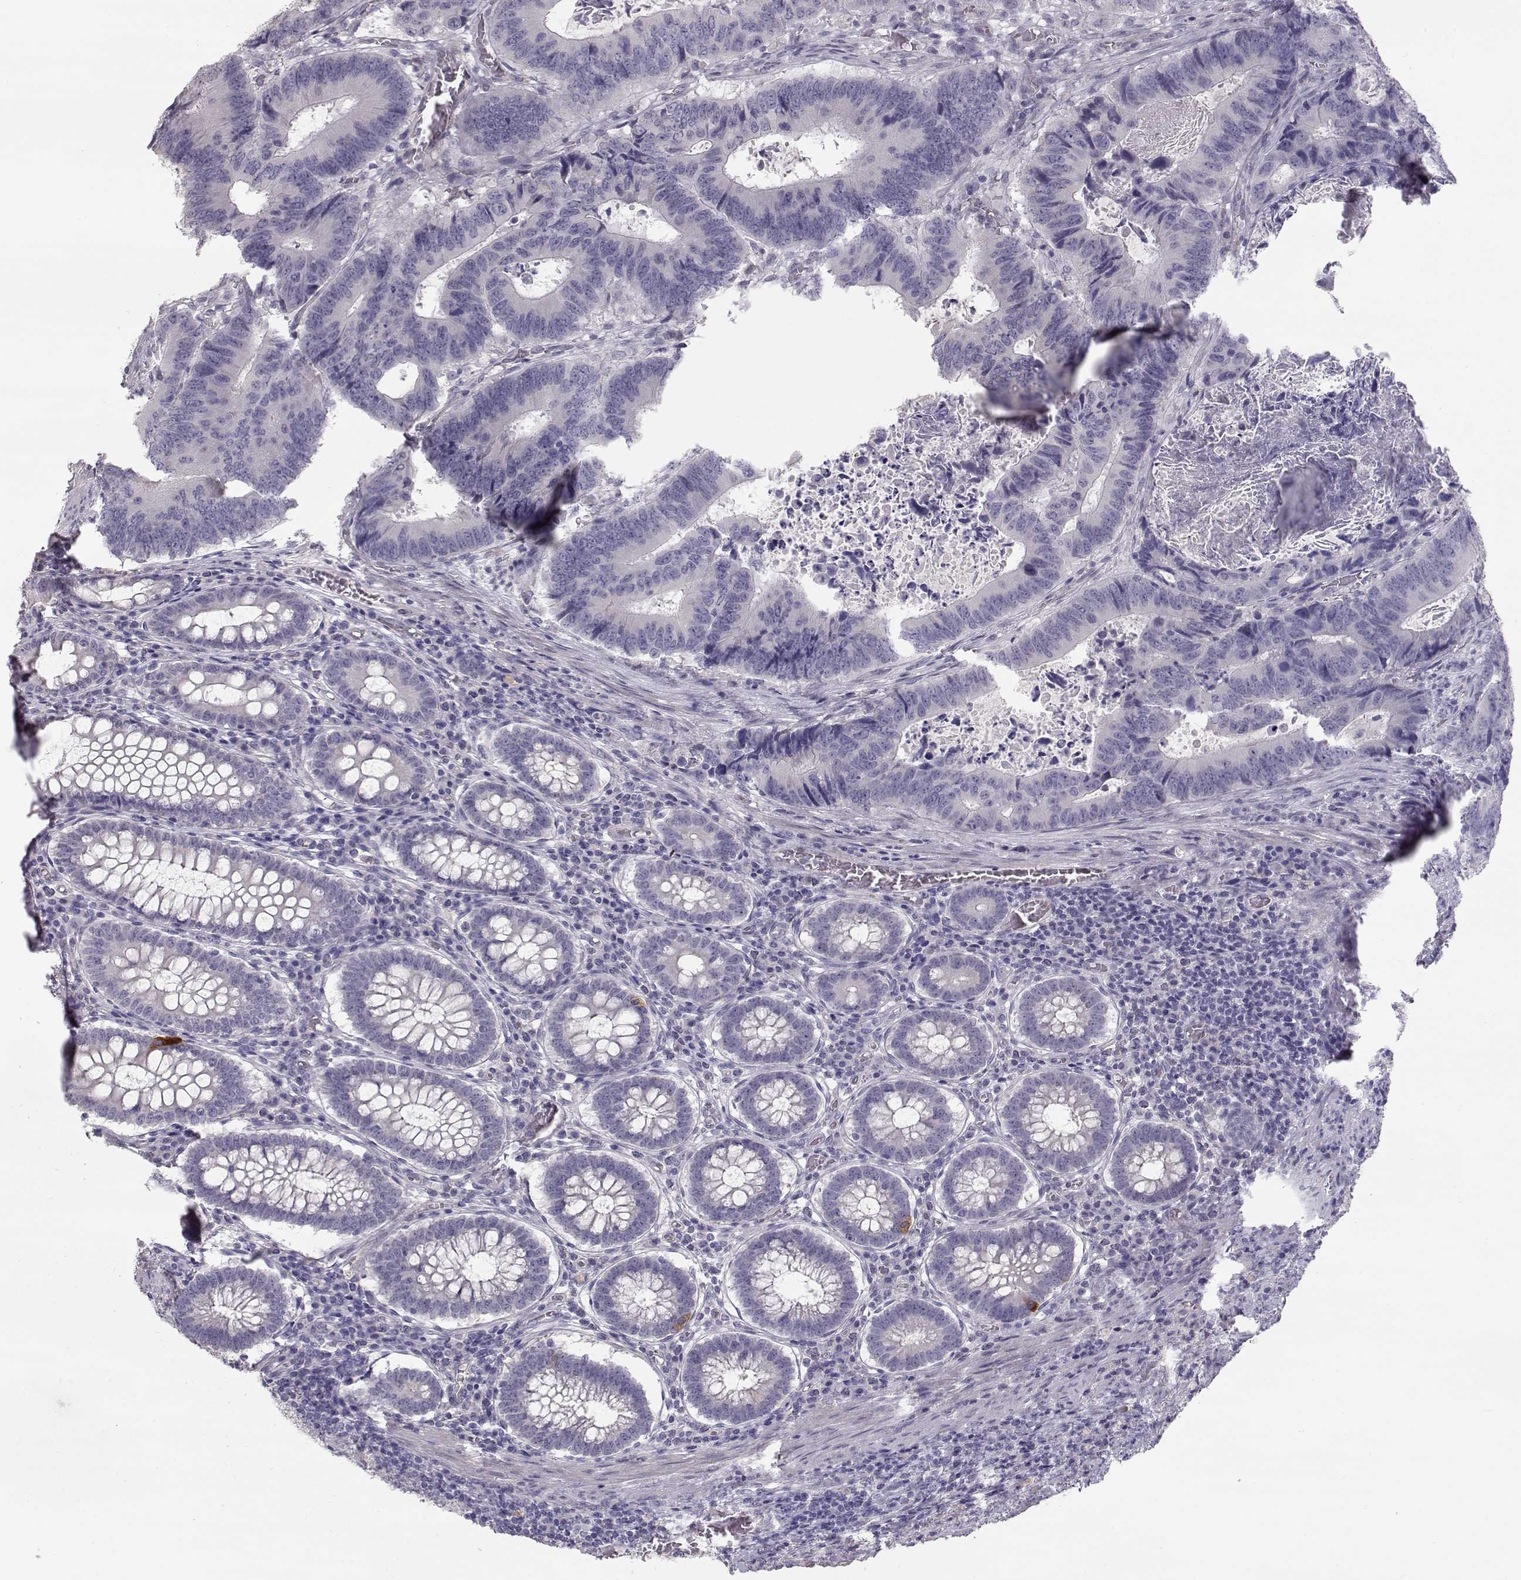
{"staining": {"intensity": "negative", "quantity": "none", "location": "none"}, "tissue": "colorectal cancer", "cell_type": "Tumor cells", "image_type": "cancer", "snomed": [{"axis": "morphology", "description": "Adenocarcinoma, NOS"}, {"axis": "topography", "description": "Colon"}], "caption": "This is an immunohistochemistry micrograph of human colorectal adenocarcinoma. There is no staining in tumor cells.", "gene": "SLC18A1", "patient": {"sex": "female", "age": 82}}